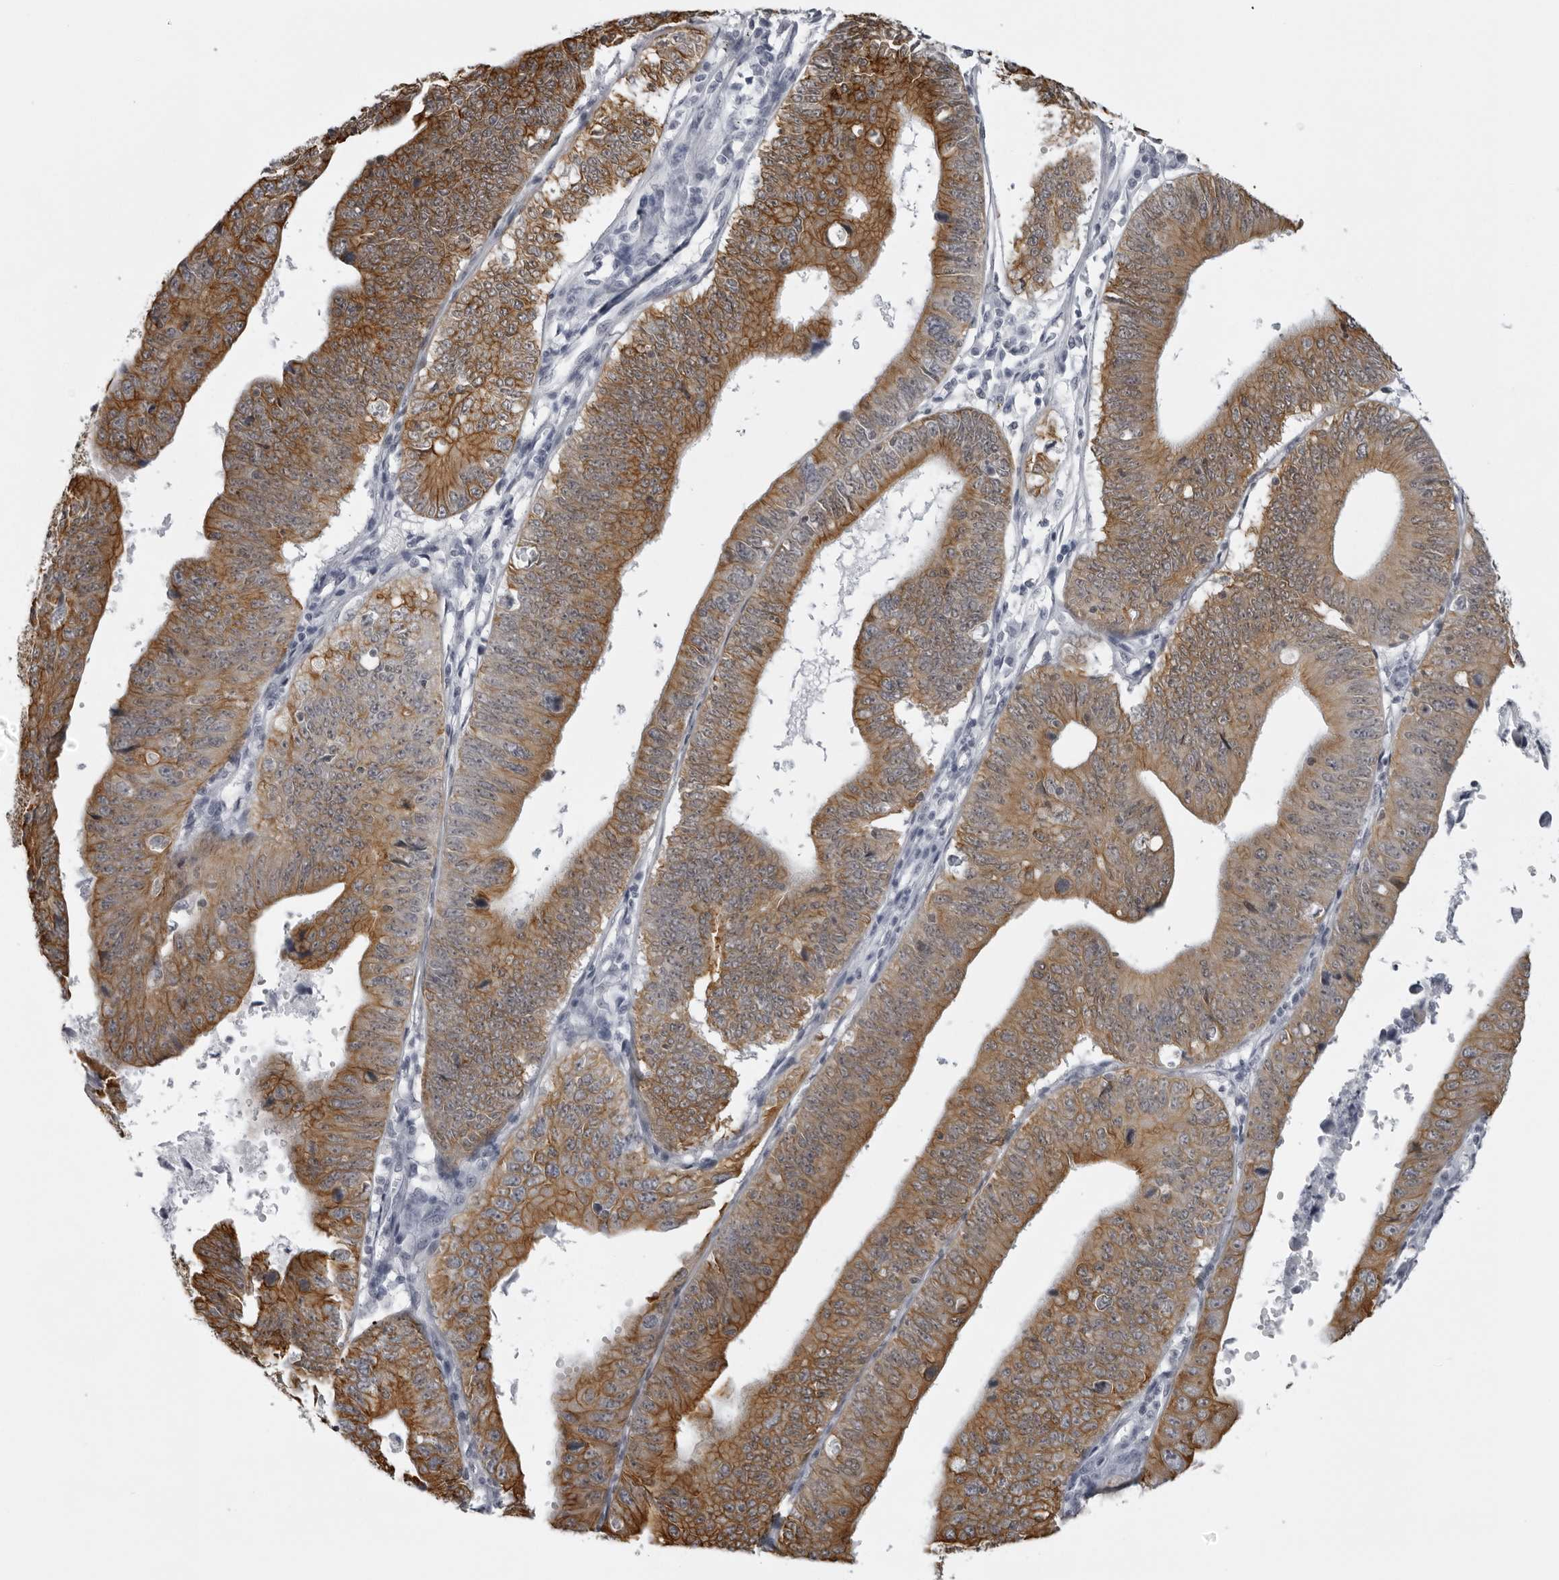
{"staining": {"intensity": "moderate", "quantity": ">75%", "location": "cytoplasmic/membranous"}, "tissue": "stomach cancer", "cell_type": "Tumor cells", "image_type": "cancer", "snomed": [{"axis": "morphology", "description": "Adenocarcinoma, NOS"}, {"axis": "topography", "description": "Stomach"}], "caption": "Immunohistochemical staining of stomach adenocarcinoma shows moderate cytoplasmic/membranous protein staining in approximately >75% of tumor cells.", "gene": "UROD", "patient": {"sex": "male", "age": 59}}